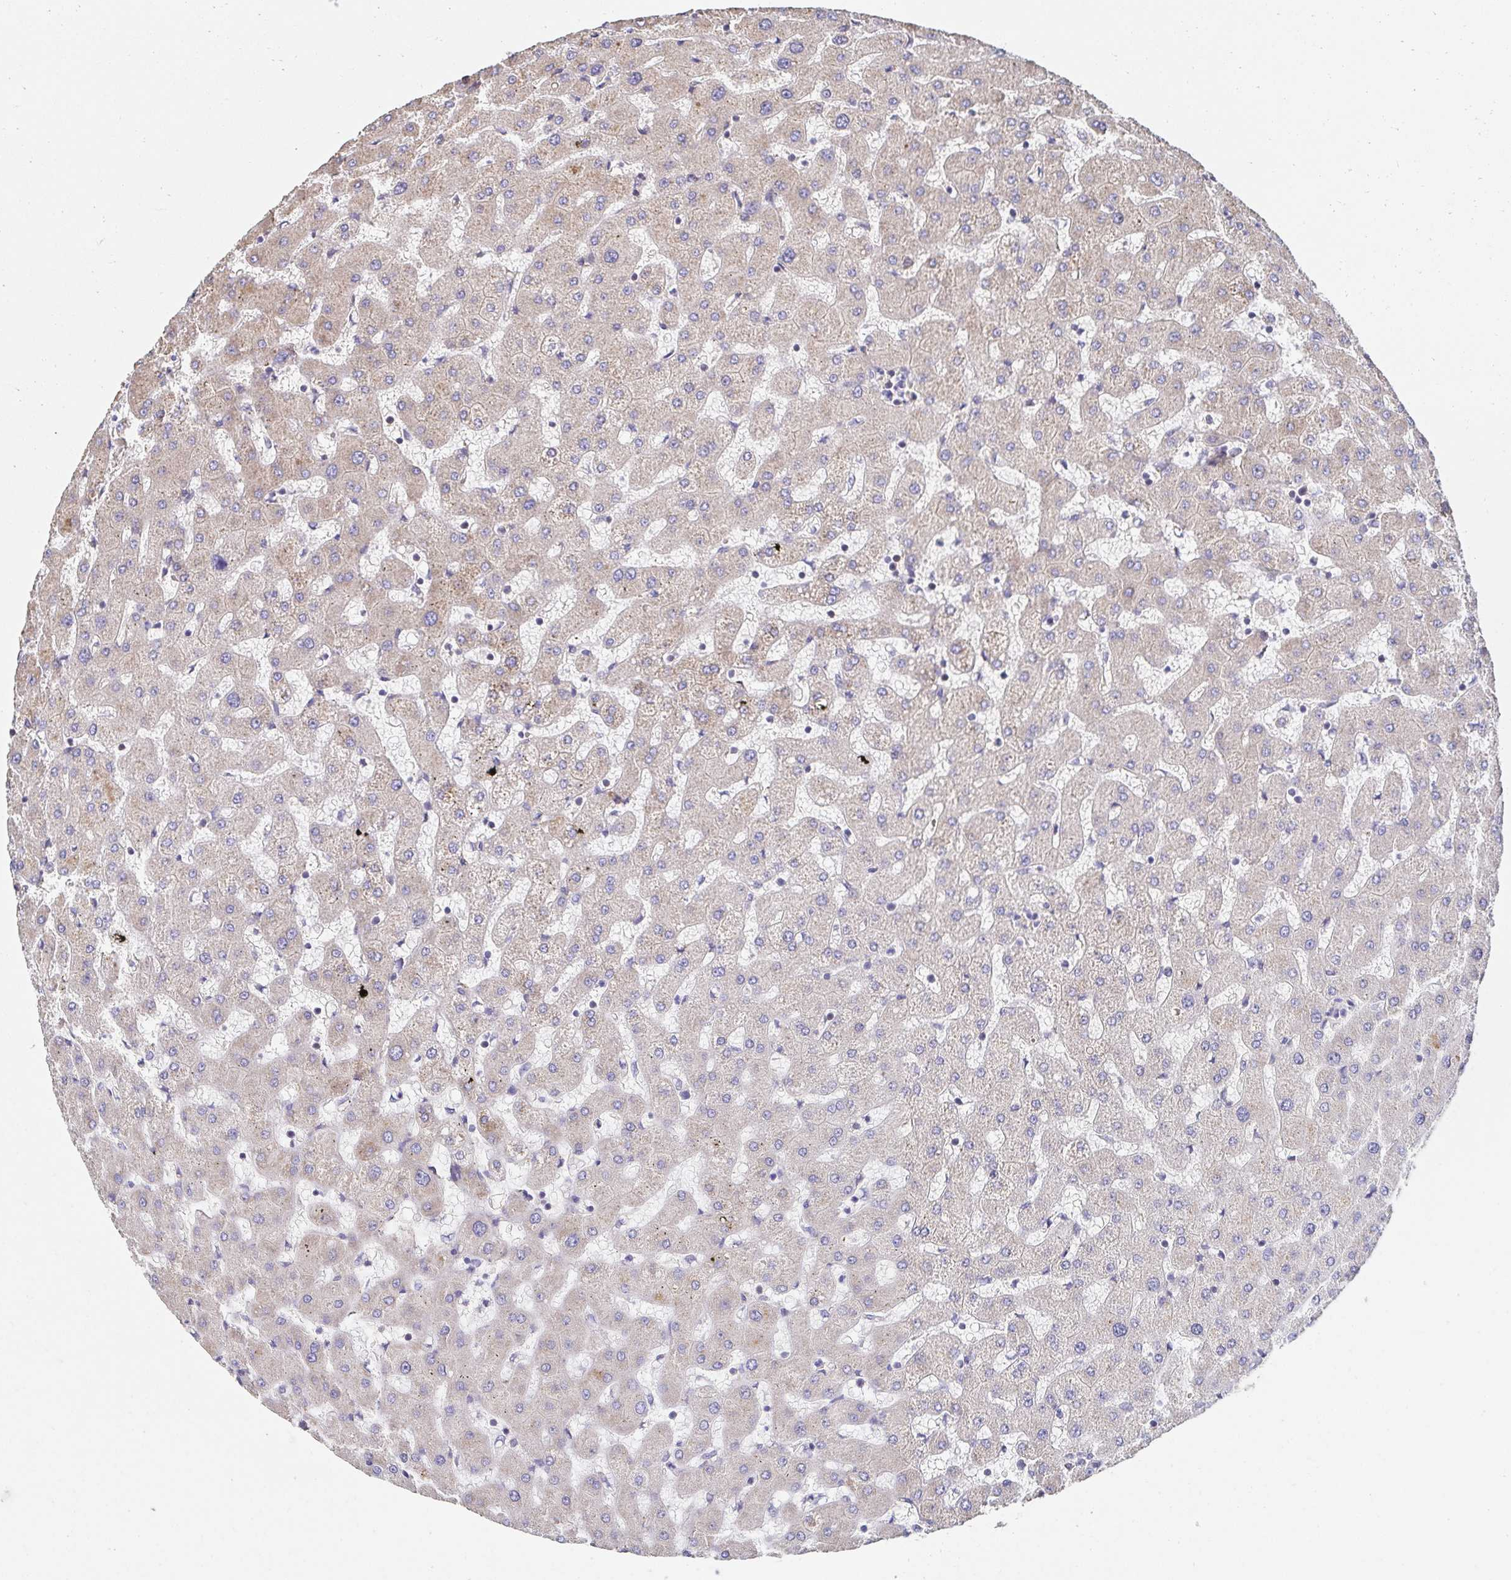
{"staining": {"intensity": "weak", "quantity": "<25%", "location": "cytoplasmic/membranous"}, "tissue": "liver", "cell_type": "Cholangiocytes", "image_type": "normal", "snomed": [{"axis": "morphology", "description": "Normal tissue, NOS"}, {"axis": "topography", "description": "Liver"}], "caption": "Photomicrograph shows no protein staining in cholangiocytes of normal liver.", "gene": "APBB1", "patient": {"sex": "female", "age": 63}}